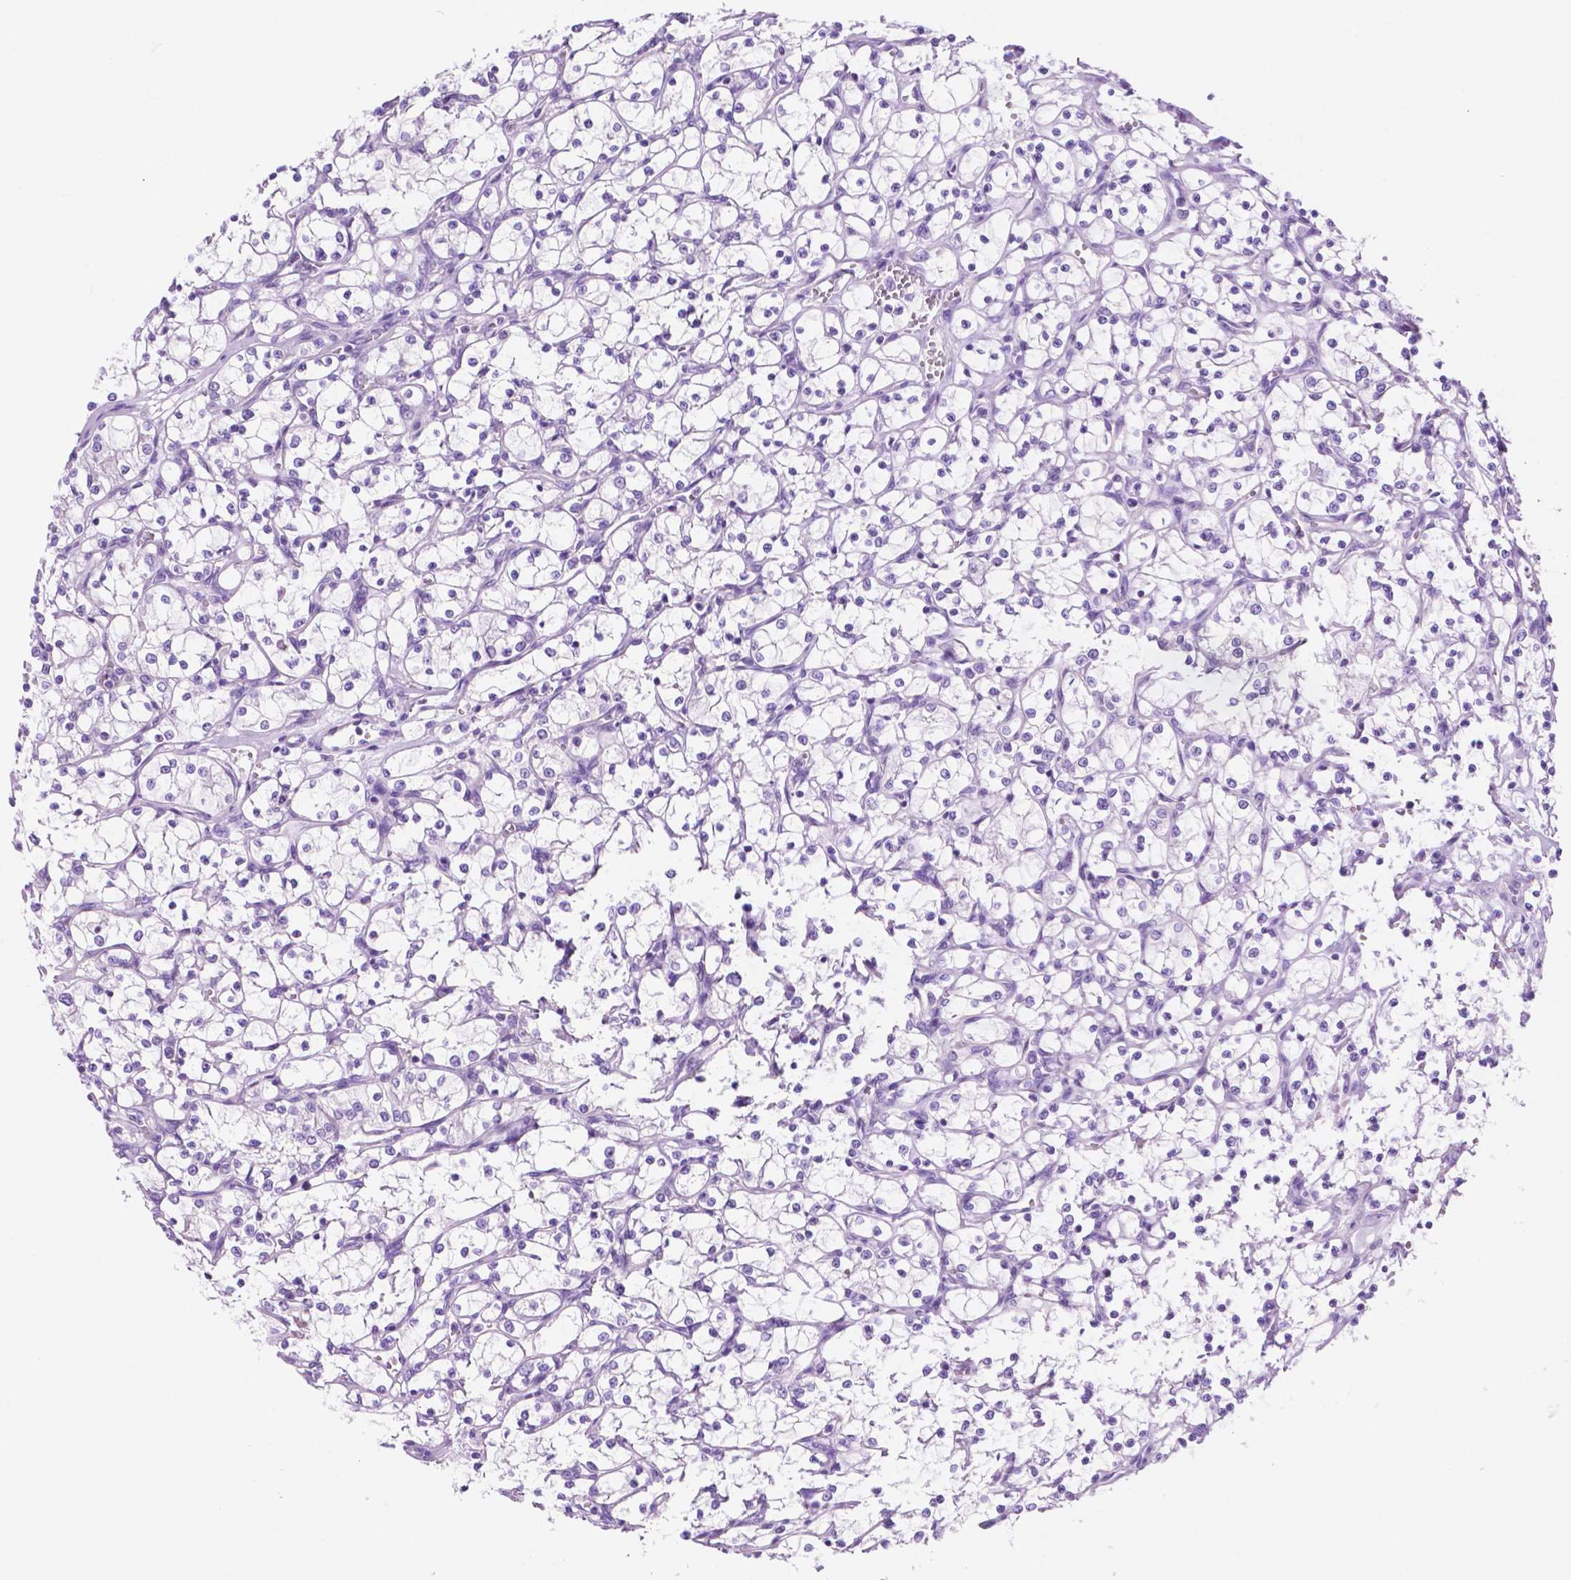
{"staining": {"intensity": "negative", "quantity": "none", "location": "none"}, "tissue": "renal cancer", "cell_type": "Tumor cells", "image_type": "cancer", "snomed": [{"axis": "morphology", "description": "Adenocarcinoma, NOS"}, {"axis": "topography", "description": "Kidney"}], "caption": "Tumor cells show no significant expression in renal cancer (adenocarcinoma).", "gene": "IGFN1", "patient": {"sex": "female", "age": 69}}